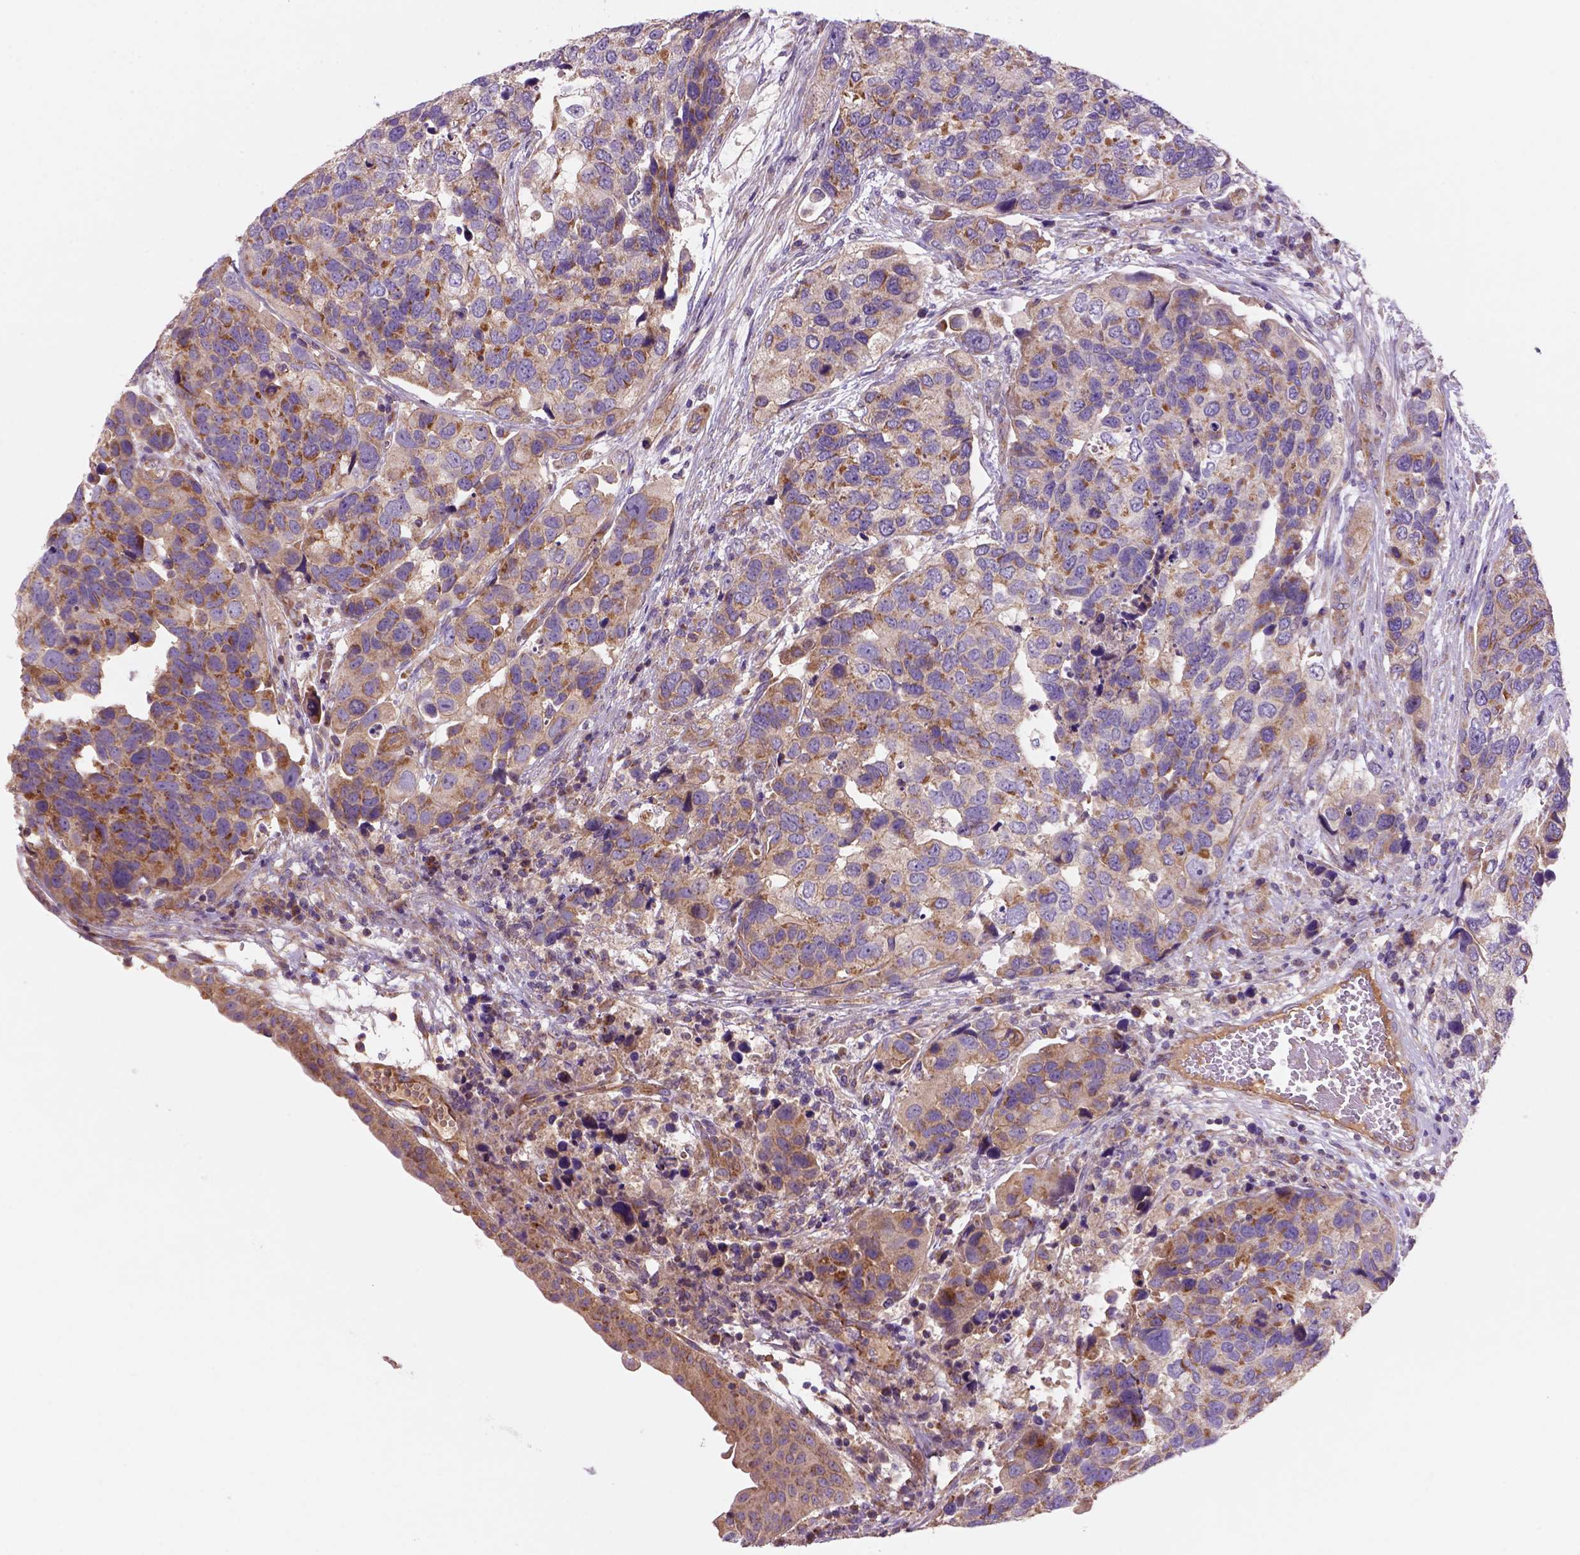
{"staining": {"intensity": "moderate", "quantity": "25%-75%", "location": "cytoplasmic/membranous"}, "tissue": "urothelial cancer", "cell_type": "Tumor cells", "image_type": "cancer", "snomed": [{"axis": "morphology", "description": "Urothelial carcinoma, High grade"}, {"axis": "topography", "description": "Urinary bladder"}], "caption": "A photomicrograph of human urothelial carcinoma (high-grade) stained for a protein reveals moderate cytoplasmic/membranous brown staining in tumor cells.", "gene": "WARS2", "patient": {"sex": "male", "age": 60}}